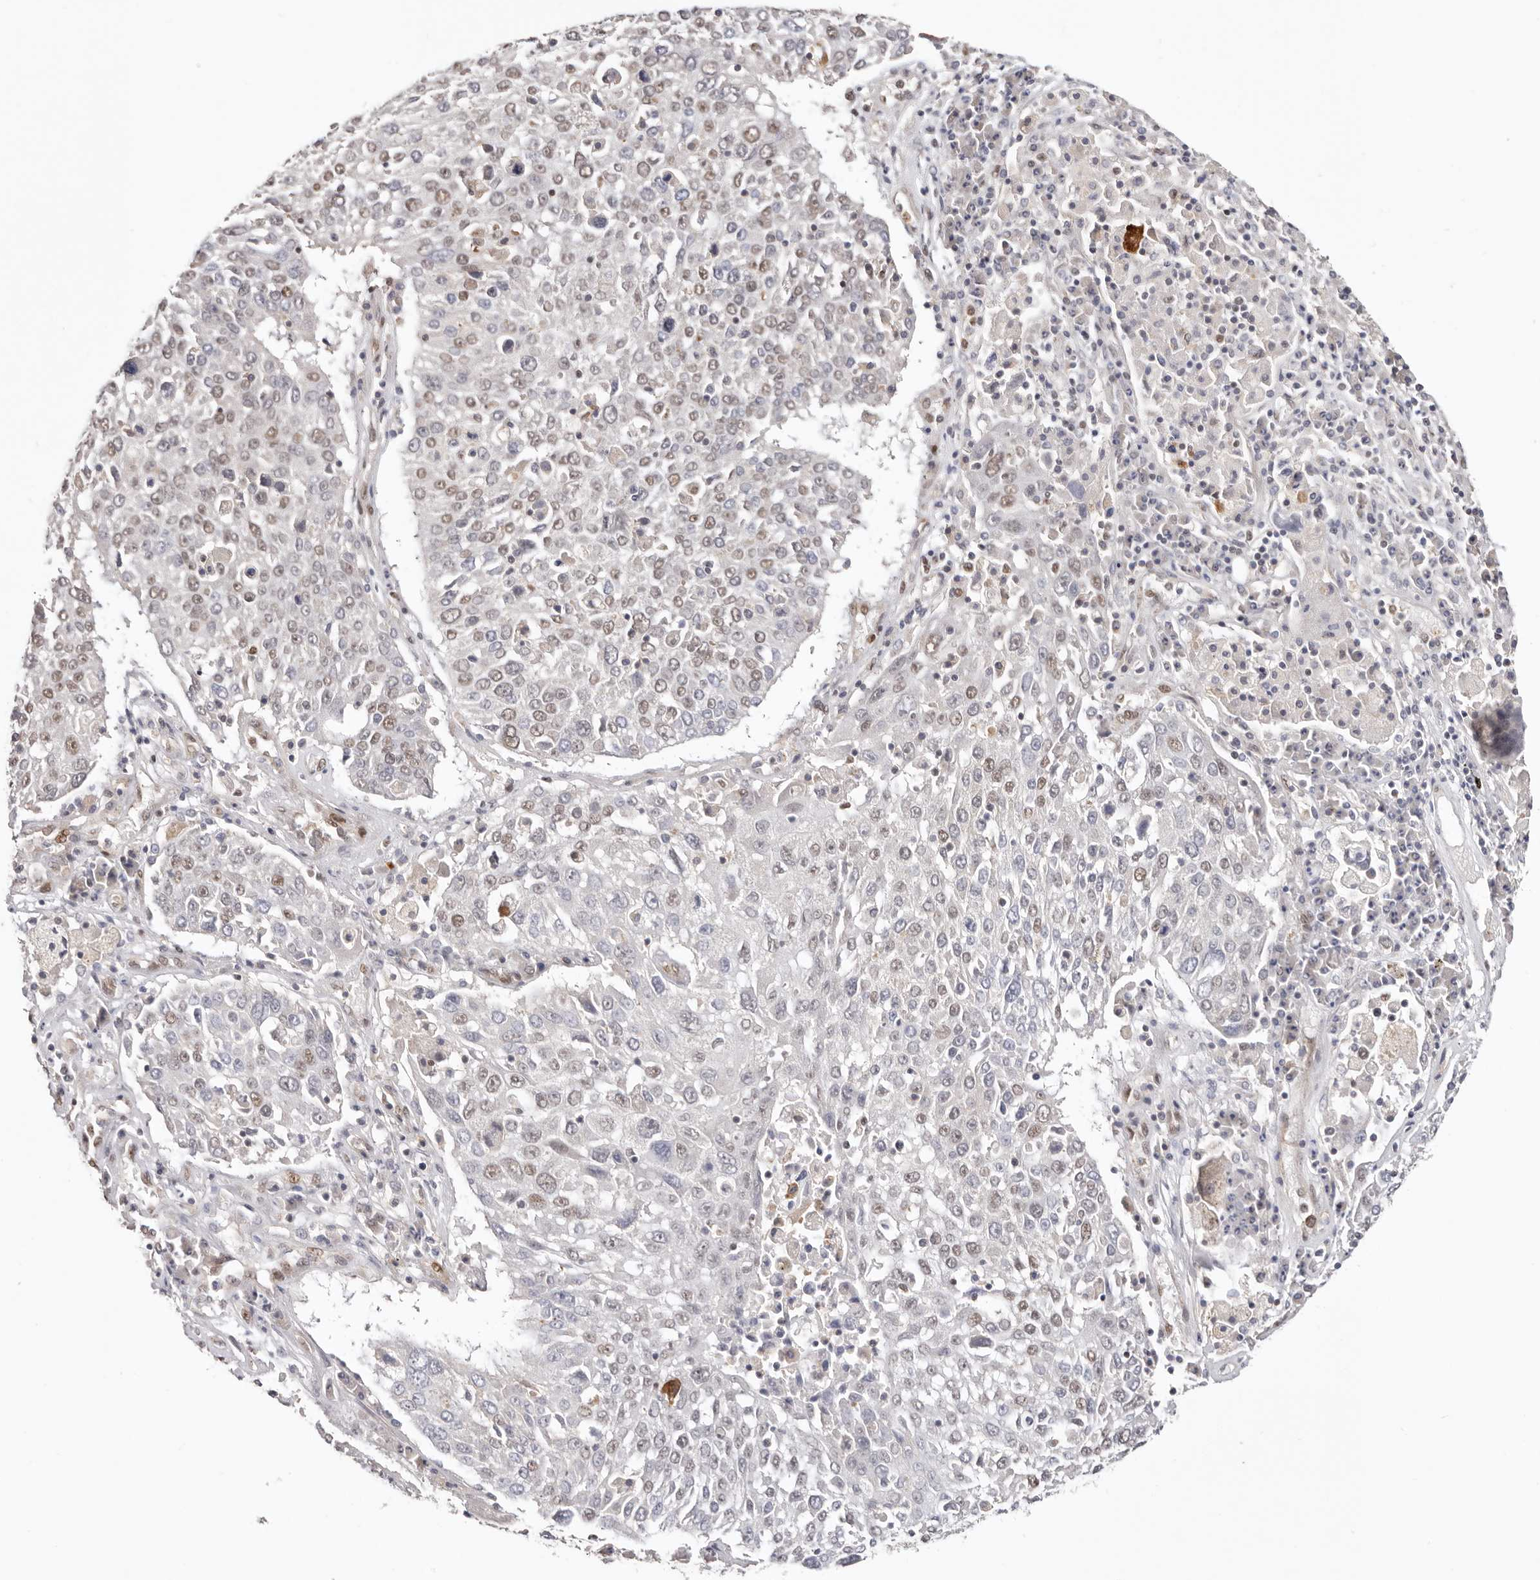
{"staining": {"intensity": "weak", "quantity": "25%-75%", "location": "nuclear"}, "tissue": "lung cancer", "cell_type": "Tumor cells", "image_type": "cancer", "snomed": [{"axis": "morphology", "description": "Squamous cell carcinoma, NOS"}, {"axis": "topography", "description": "Lung"}], "caption": "Protein staining of lung cancer tissue exhibits weak nuclear expression in approximately 25%-75% of tumor cells.", "gene": "SMAD7", "patient": {"sex": "male", "age": 65}}